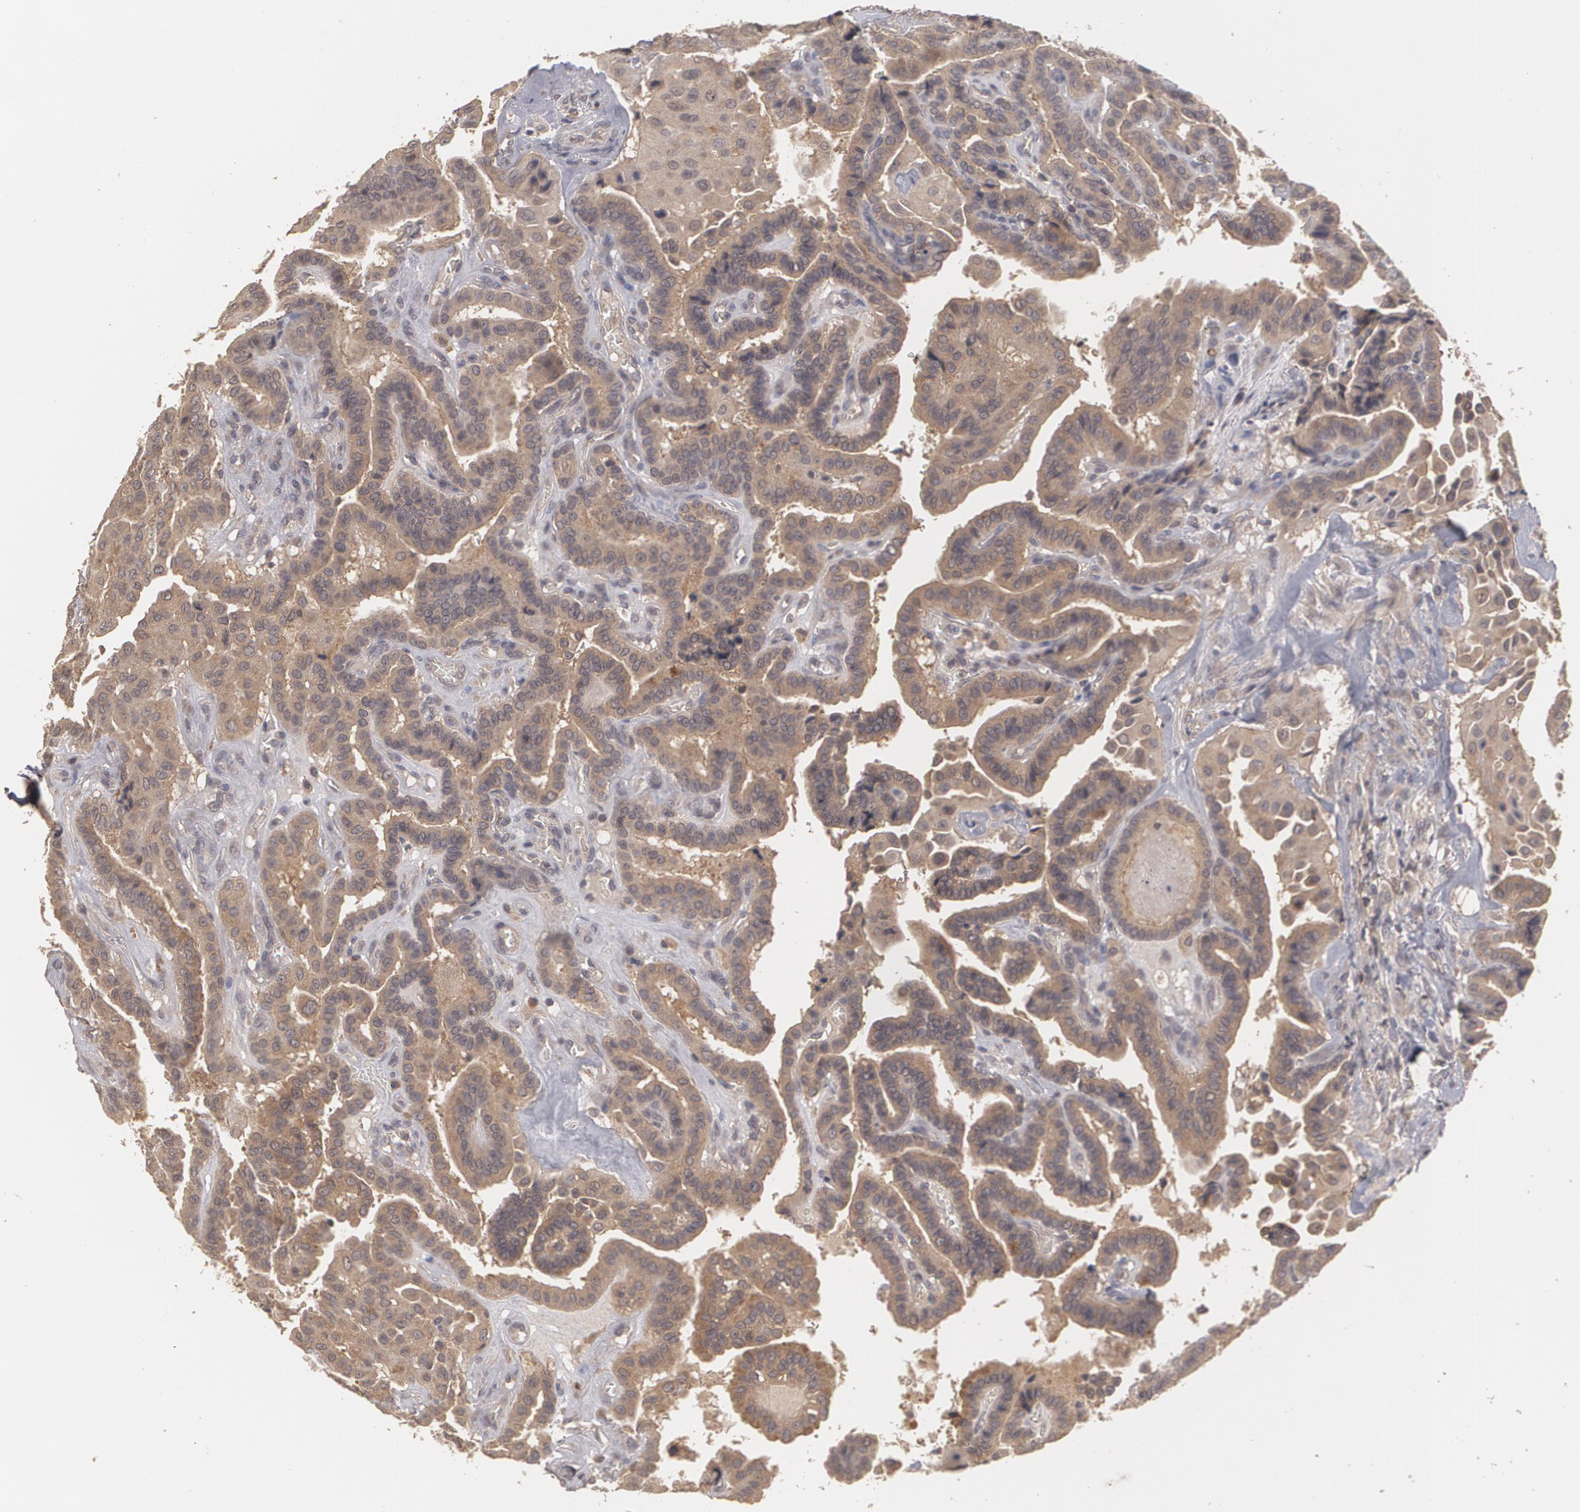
{"staining": {"intensity": "moderate", "quantity": ">75%", "location": "cytoplasmic/membranous"}, "tissue": "thyroid cancer", "cell_type": "Tumor cells", "image_type": "cancer", "snomed": [{"axis": "morphology", "description": "Papillary adenocarcinoma, NOS"}, {"axis": "topography", "description": "Thyroid gland"}], "caption": "A medium amount of moderate cytoplasmic/membranous expression is present in about >75% of tumor cells in thyroid cancer (papillary adenocarcinoma) tissue. (DAB (3,3'-diaminobenzidine) IHC, brown staining for protein, blue staining for nuclei).", "gene": "ARF6", "patient": {"sex": "male", "age": 87}}